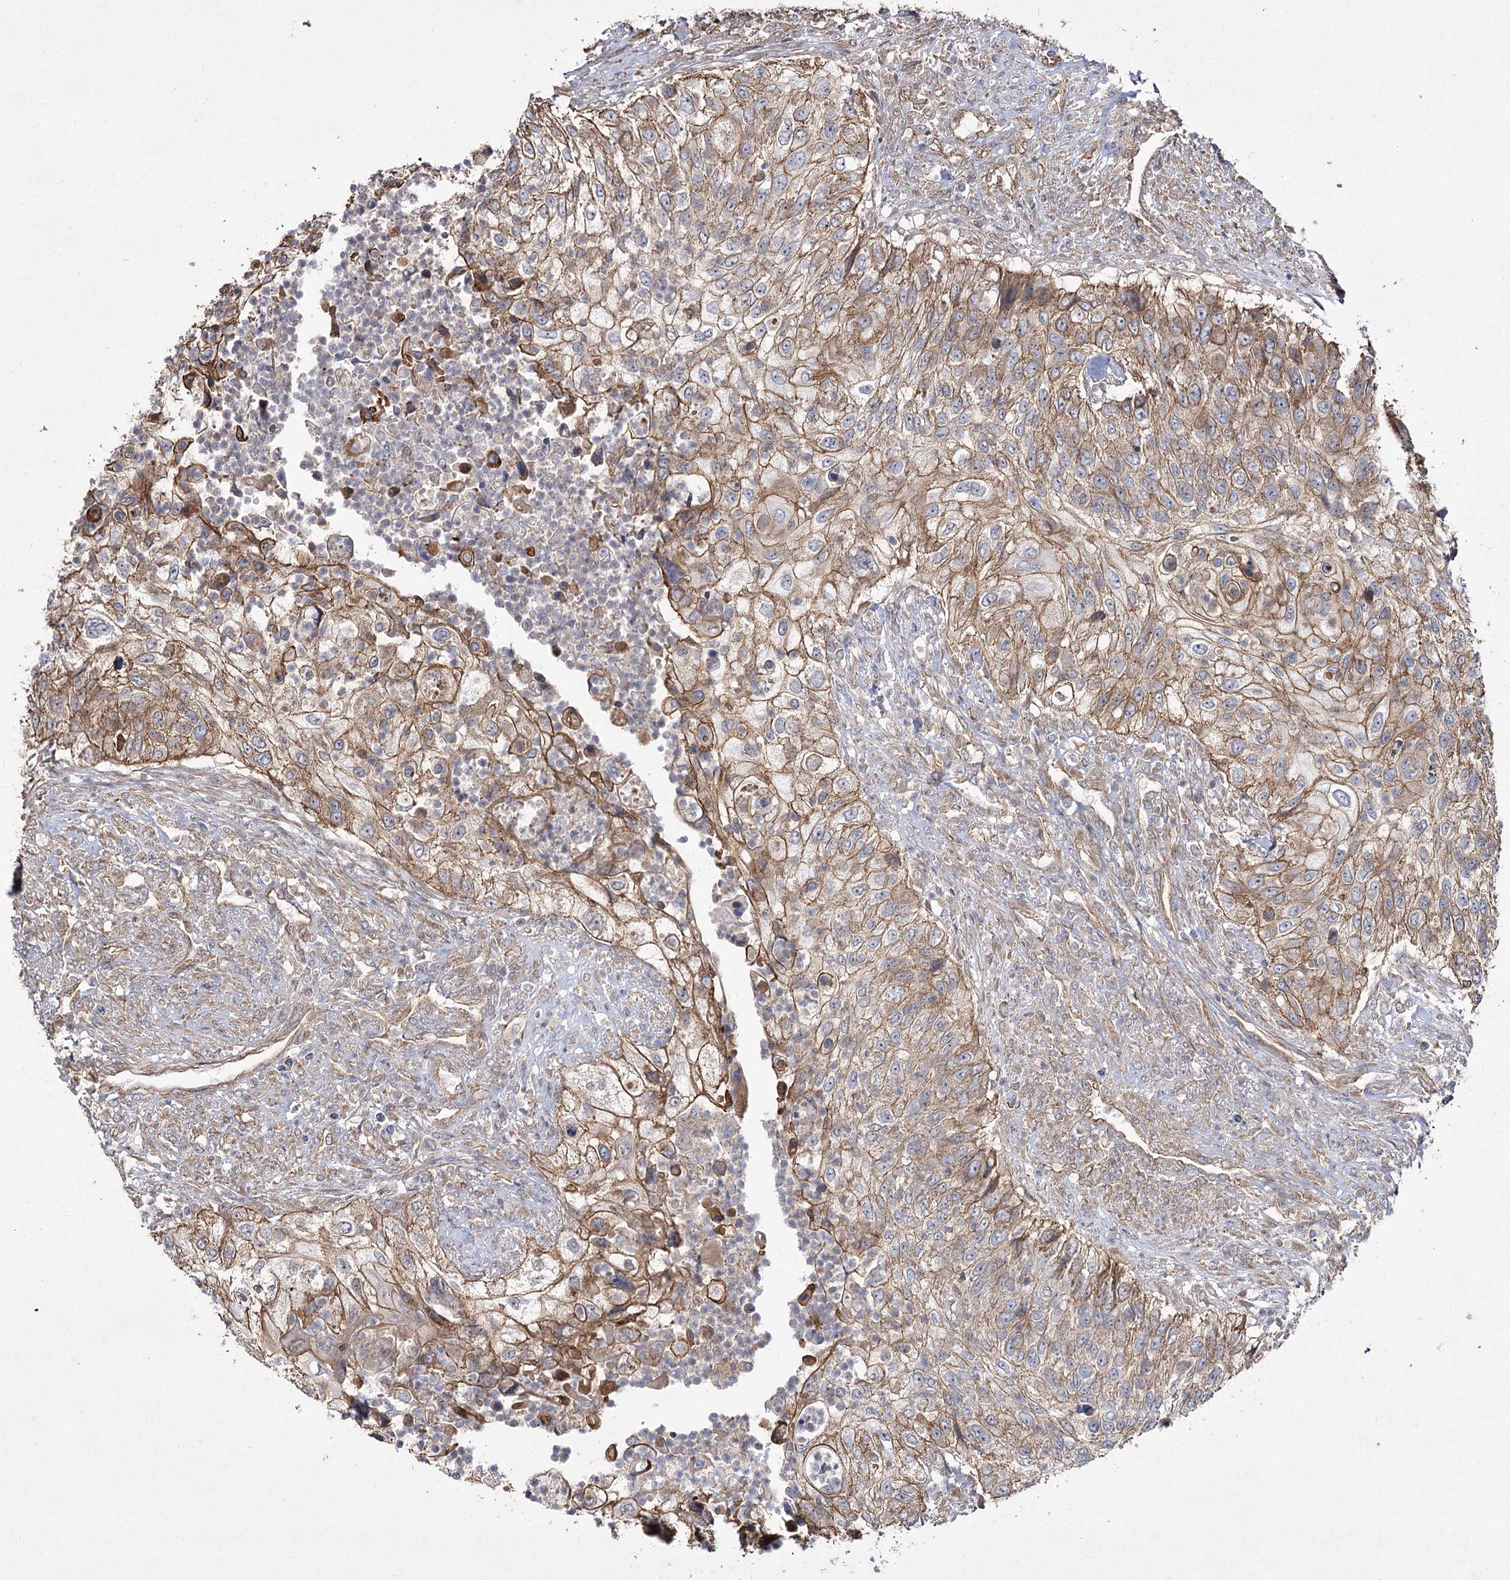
{"staining": {"intensity": "moderate", "quantity": ">75%", "location": "cytoplasmic/membranous"}, "tissue": "urothelial cancer", "cell_type": "Tumor cells", "image_type": "cancer", "snomed": [{"axis": "morphology", "description": "Urothelial carcinoma, High grade"}, {"axis": "topography", "description": "Urinary bladder"}], "caption": "Urothelial carcinoma (high-grade) stained with DAB IHC demonstrates medium levels of moderate cytoplasmic/membranous positivity in approximately >75% of tumor cells. (Stains: DAB in brown, nuclei in blue, Microscopy: brightfield microscopy at high magnification).", "gene": "SH3BP5L", "patient": {"sex": "female", "age": 60}}